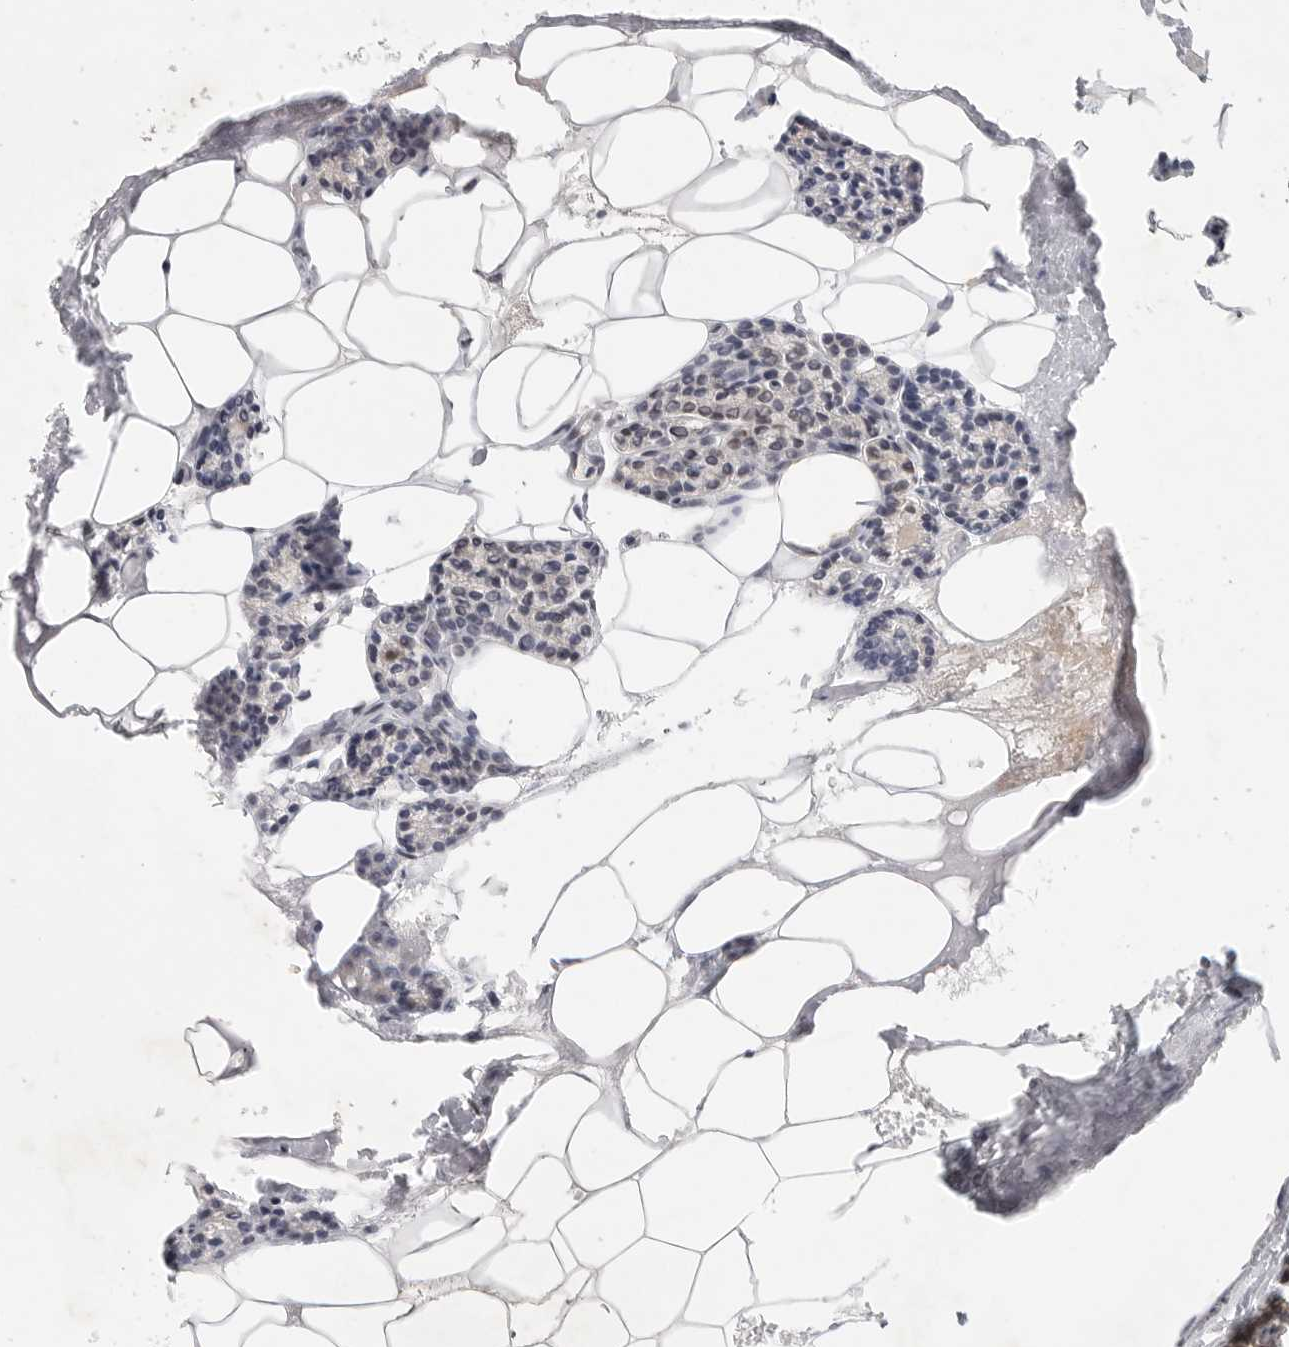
{"staining": {"intensity": "weak", "quantity": "25%-75%", "location": "cytoplasmic/membranous"}, "tissue": "parathyroid gland", "cell_type": "Glandular cells", "image_type": "normal", "snomed": [{"axis": "morphology", "description": "Normal tissue, NOS"}, {"axis": "topography", "description": "Parathyroid gland"}], "caption": "An image of parathyroid gland stained for a protein demonstrates weak cytoplasmic/membranous brown staining in glandular cells. (DAB (3,3'-diaminobenzidine) = brown stain, brightfield microscopy at high magnification).", "gene": "HDAC6", "patient": {"sex": "male", "age": 83}}